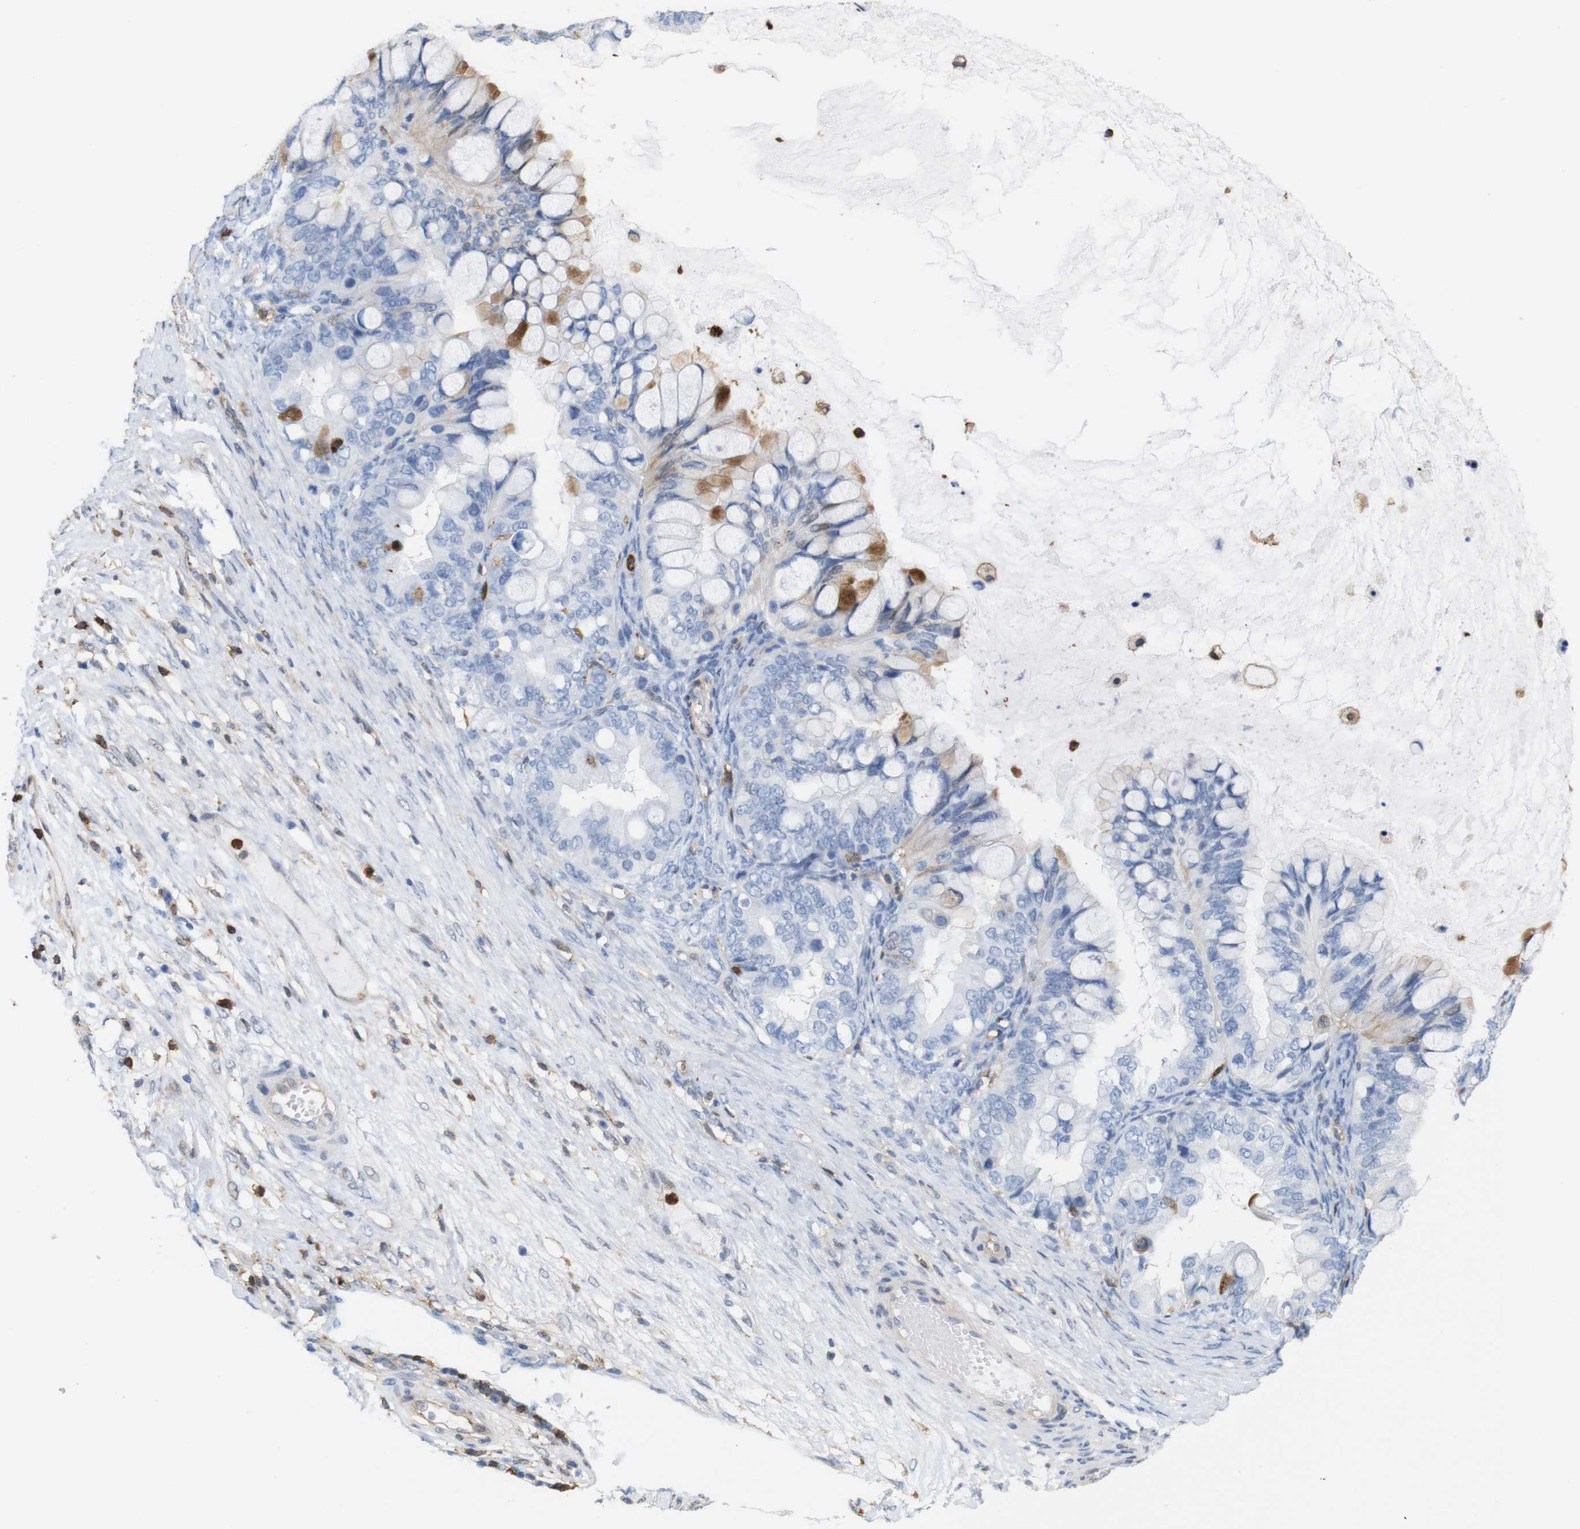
{"staining": {"intensity": "moderate", "quantity": "<25%", "location": "cytoplasmic/membranous"}, "tissue": "ovarian cancer", "cell_type": "Tumor cells", "image_type": "cancer", "snomed": [{"axis": "morphology", "description": "Cystadenocarcinoma, mucinous, NOS"}, {"axis": "topography", "description": "Ovary"}], "caption": "Mucinous cystadenocarcinoma (ovarian) stained with a brown dye shows moderate cytoplasmic/membranous positive staining in approximately <25% of tumor cells.", "gene": "ANXA1", "patient": {"sex": "female", "age": 80}}